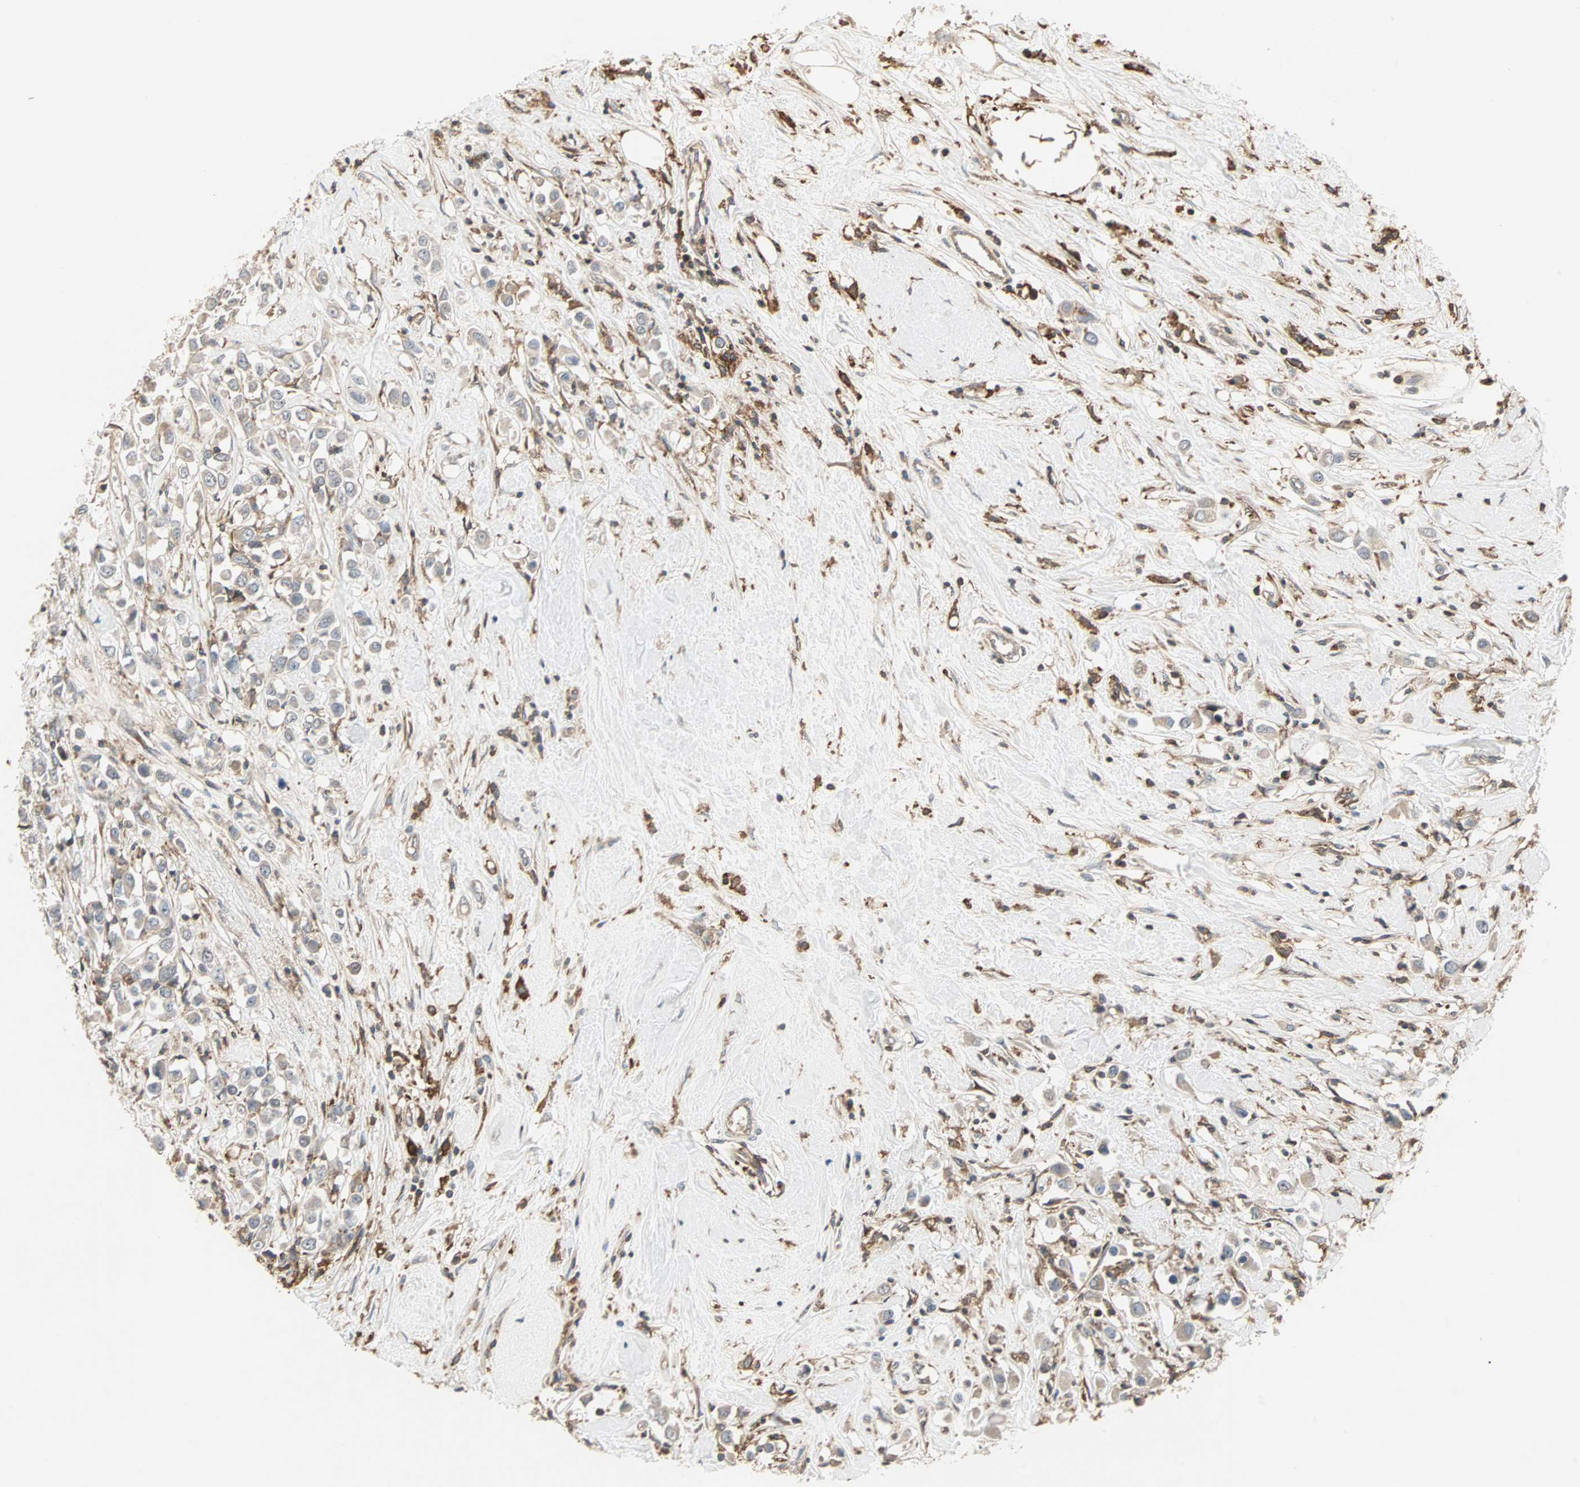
{"staining": {"intensity": "weak", "quantity": ">75%", "location": "cytoplasmic/membranous"}, "tissue": "breast cancer", "cell_type": "Tumor cells", "image_type": "cancer", "snomed": [{"axis": "morphology", "description": "Duct carcinoma"}, {"axis": "topography", "description": "Breast"}], "caption": "An IHC histopathology image of neoplastic tissue is shown. Protein staining in brown highlights weak cytoplasmic/membranous positivity in infiltrating ductal carcinoma (breast) within tumor cells.", "gene": "GNAI2", "patient": {"sex": "female", "age": 61}}